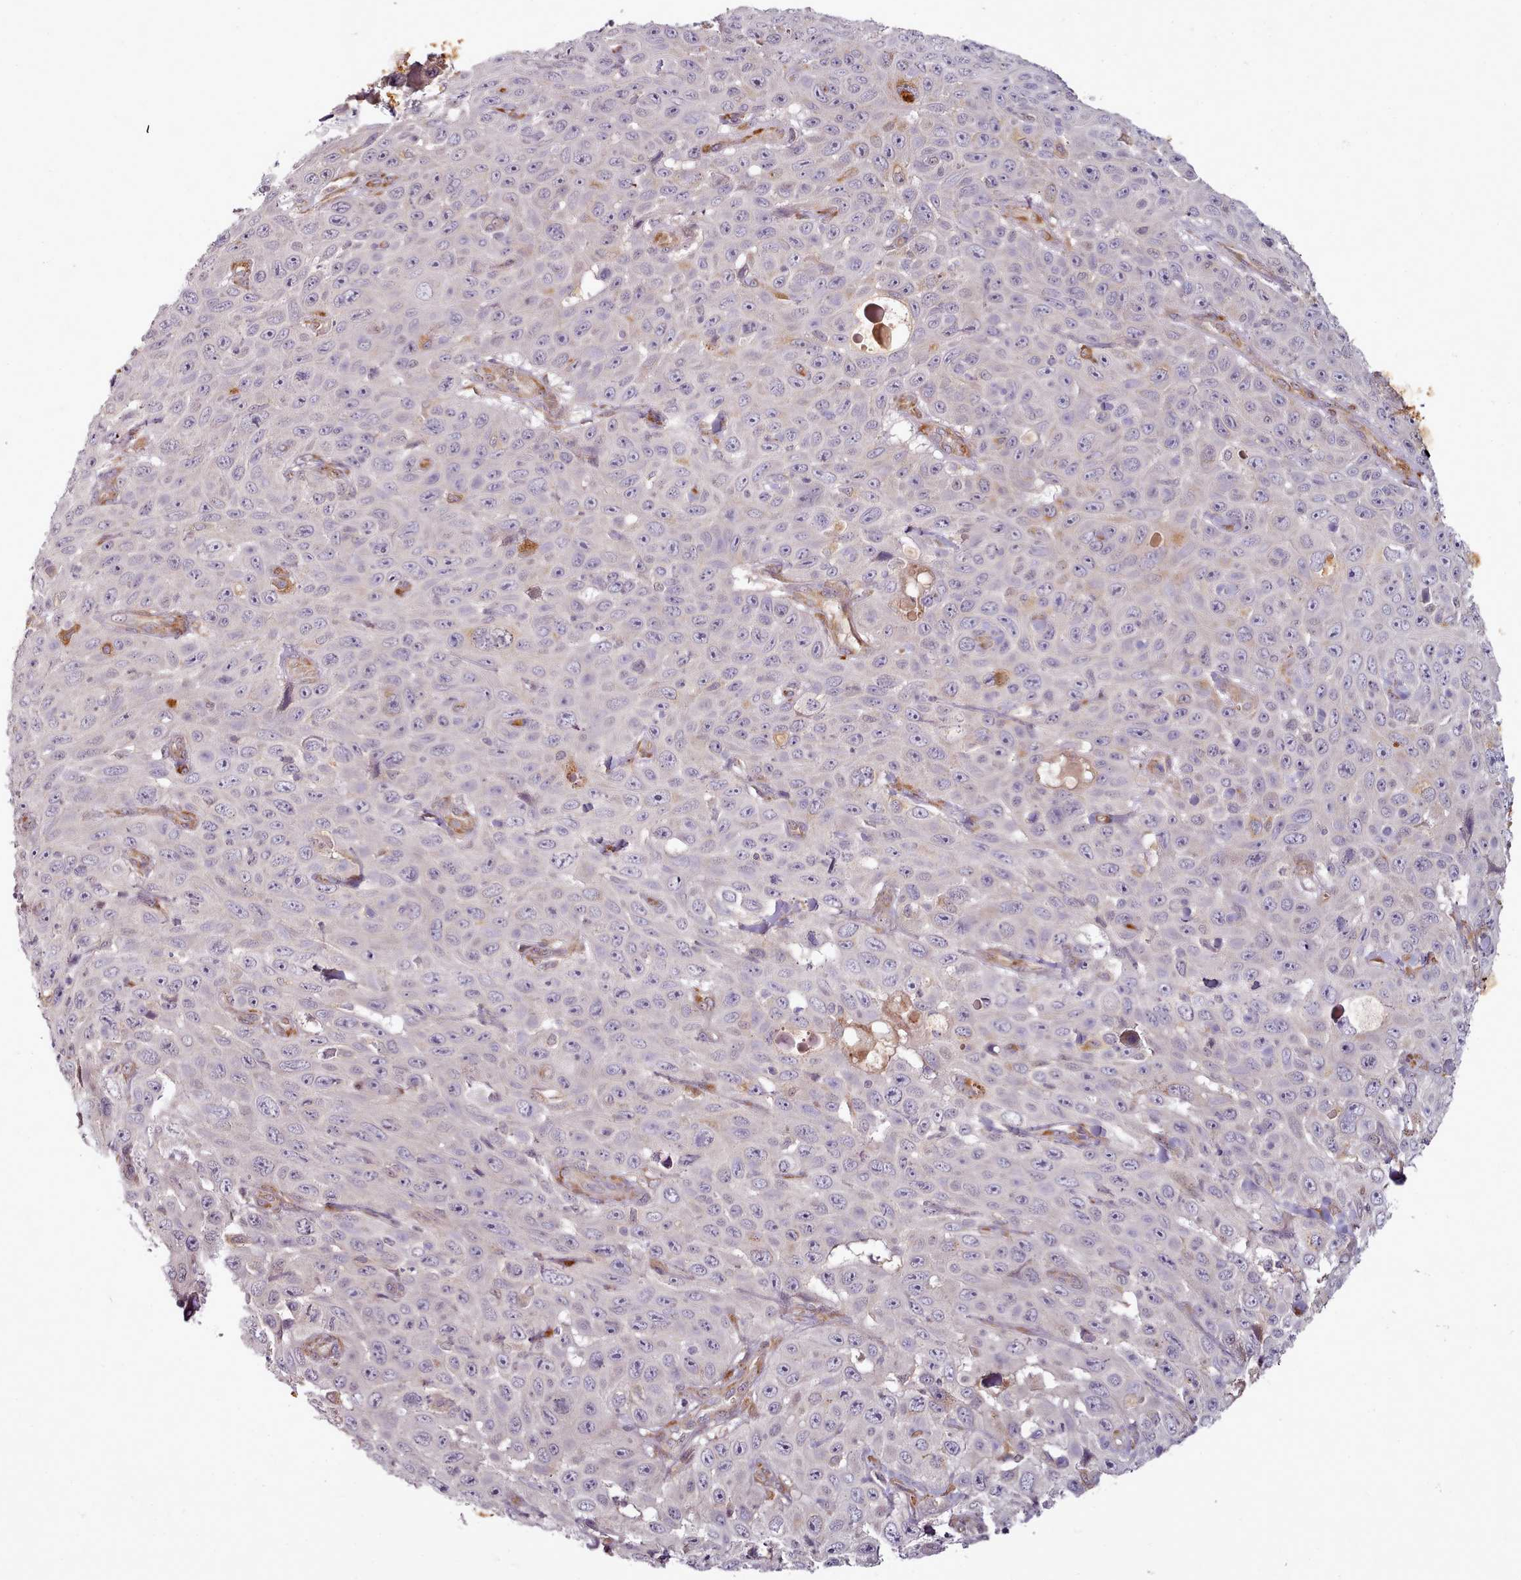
{"staining": {"intensity": "negative", "quantity": "none", "location": "none"}, "tissue": "skin cancer", "cell_type": "Tumor cells", "image_type": "cancer", "snomed": [{"axis": "morphology", "description": "Squamous cell carcinoma, NOS"}, {"axis": "topography", "description": "Skin"}], "caption": "There is no significant positivity in tumor cells of skin squamous cell carcinoma.", "gene": "C1QTNF5", "patient": {"sex": "male", "age": 82}}